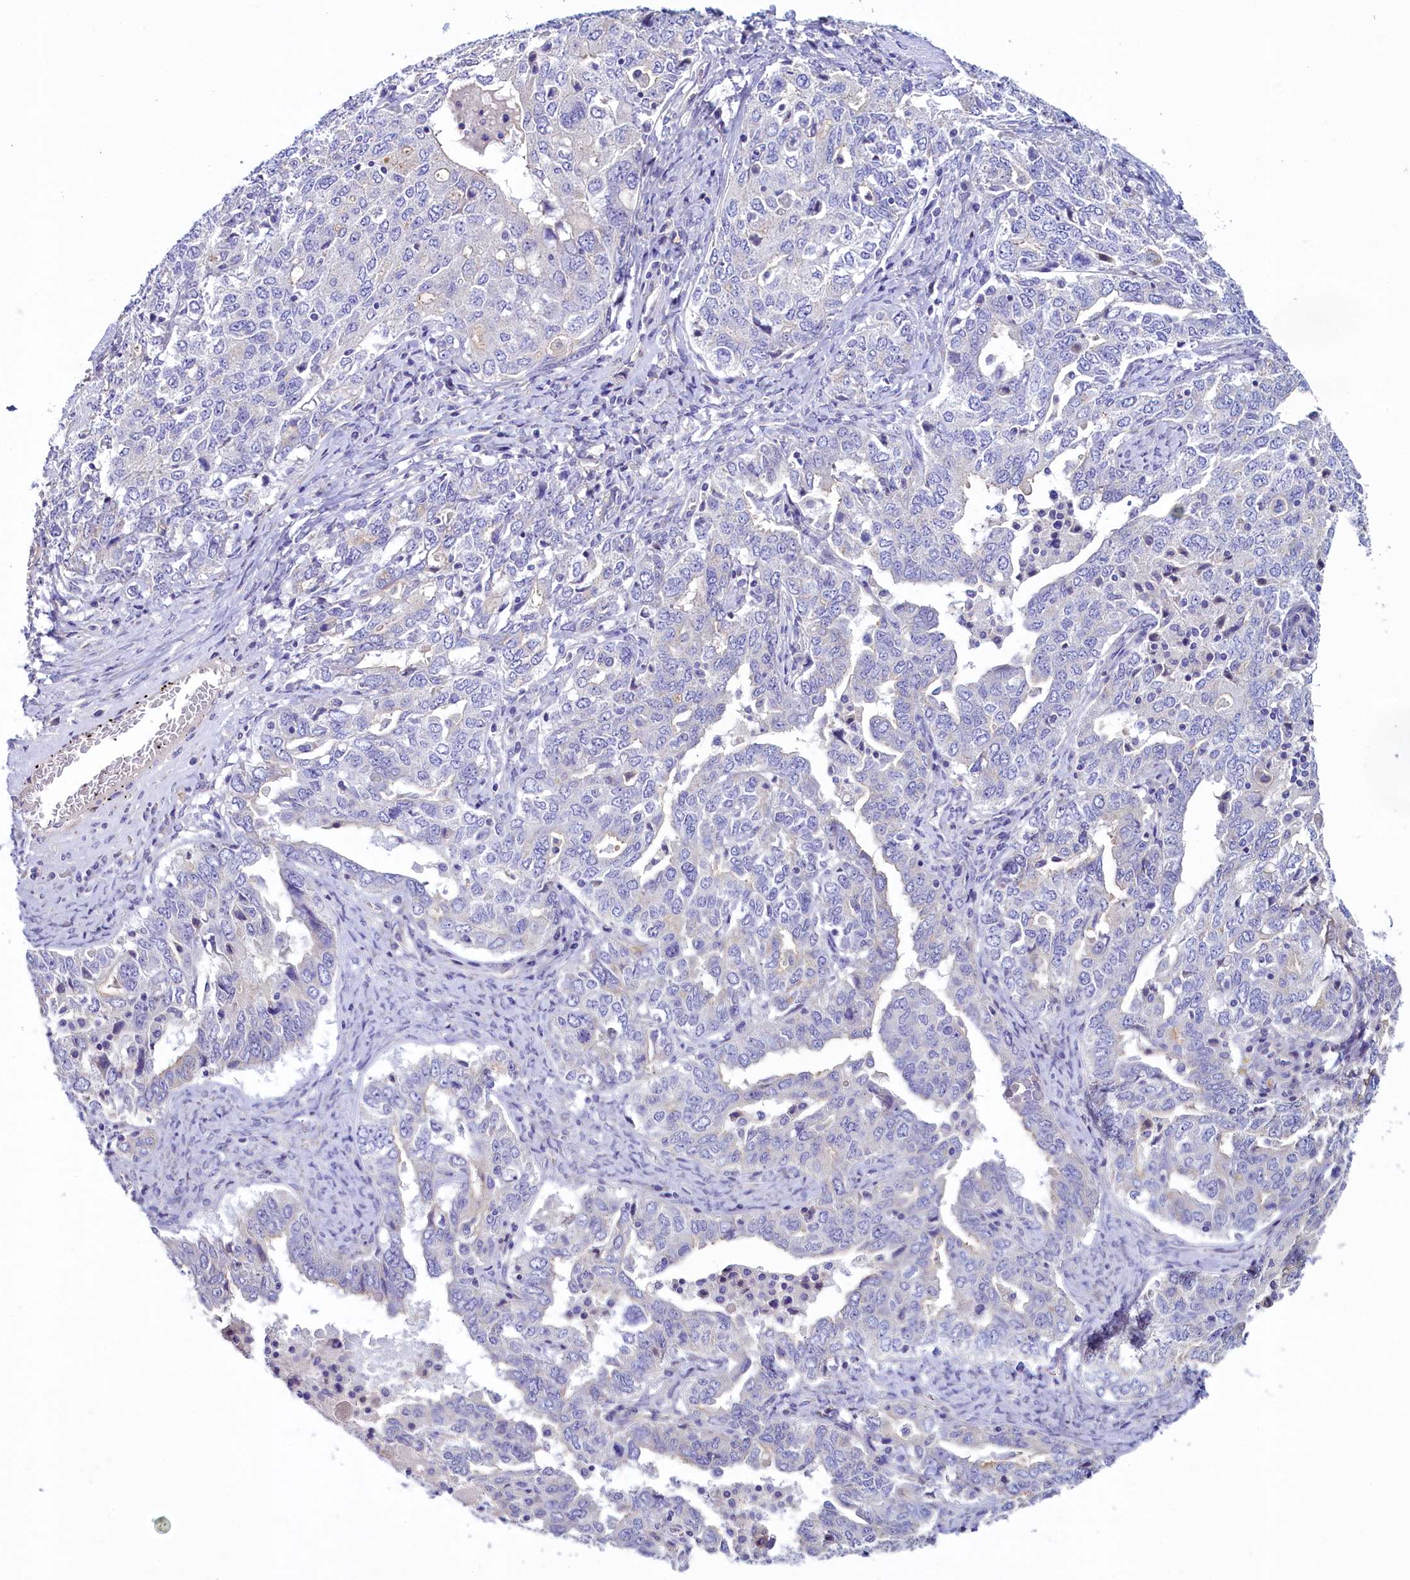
{"staining": {"intensity": "negative", "quantity": "none", "location": "none"}, "tissue": "ovarian cancer", "cell_type": "Tumor cells", "image_type": "cancer", "snomed": [{"axis": "morphology", "description": "Carcinoma, endometroid"}, {"axis": "topography", "description": "Ovary"}], "caption": "Immunohistochemistry of ovarian cancer exhibits no expression in tumor cells. (DAB (3,3'-diaminobenzidine) IHC visualized using brightfield microscopy, high magnification).", "gene": "KRBOX5", "patient": {"sex": "female", "age": 62}}